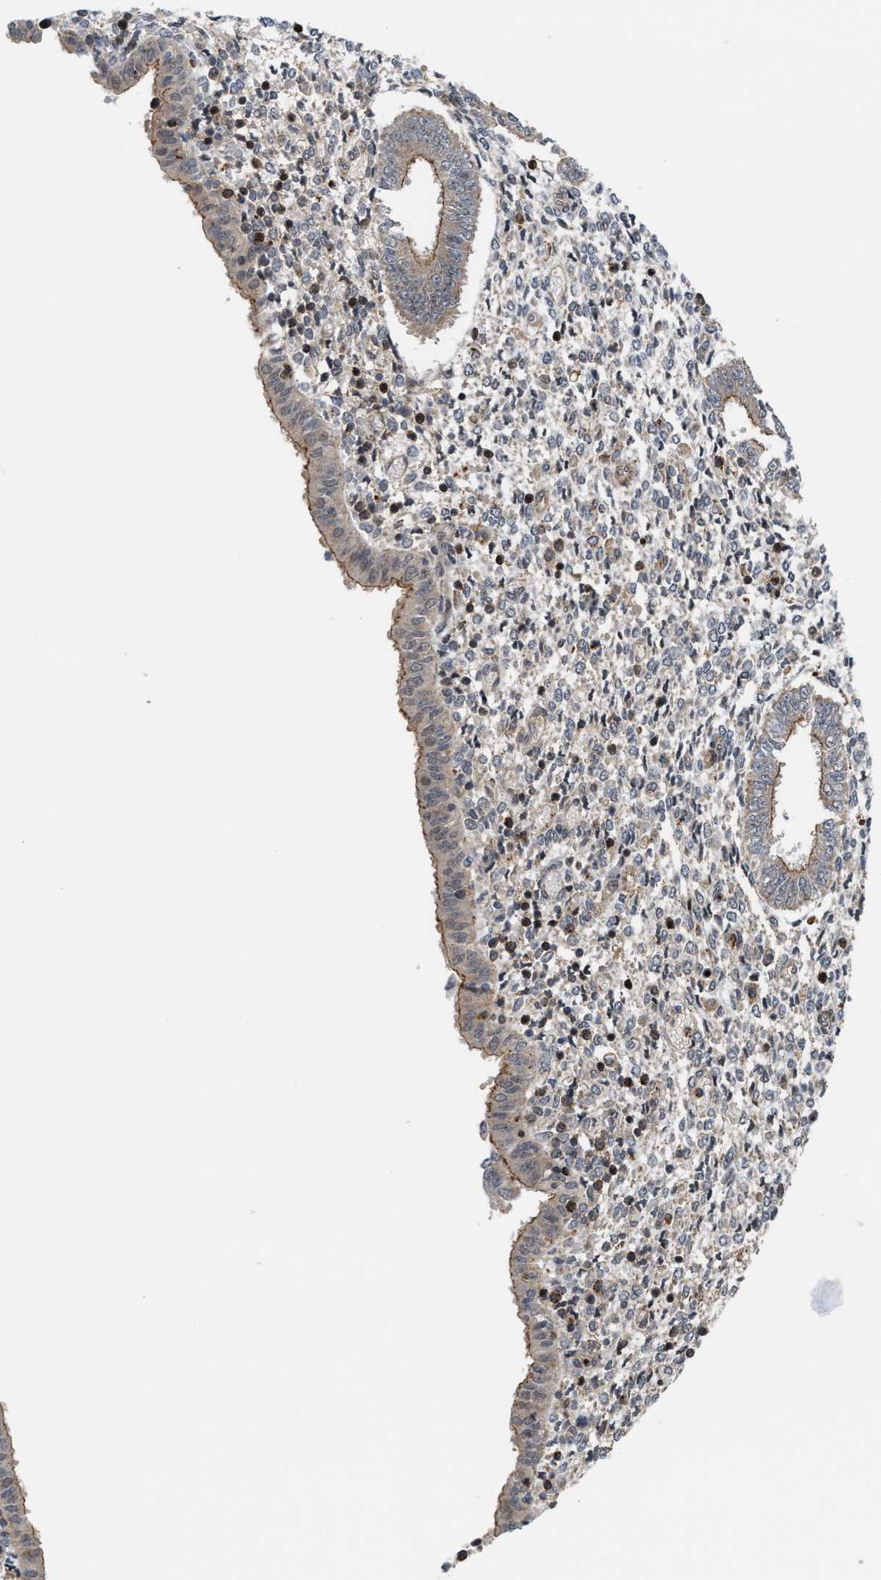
{"staining": {"intensity": "strong", "quantity": "<25%", "location": "nuclear"}, "tissue": "endometrium", "cell_type": "Cells in endometrial stroma", "image_type": "normal", "snomed": [{"axis": "morphology", "description": "Normal tissue, NOS"}, {"axis": "topography", "description": "Endometrium"}], "caption": "Cells in endometrial stroma exhibit medium levels of strong nuclear positivity in approximately <25% of cells in normal endometrium. Nuclei are stained in blue.", "gene": "STAU2", "patient": {"sex": "female", "age": 35}}